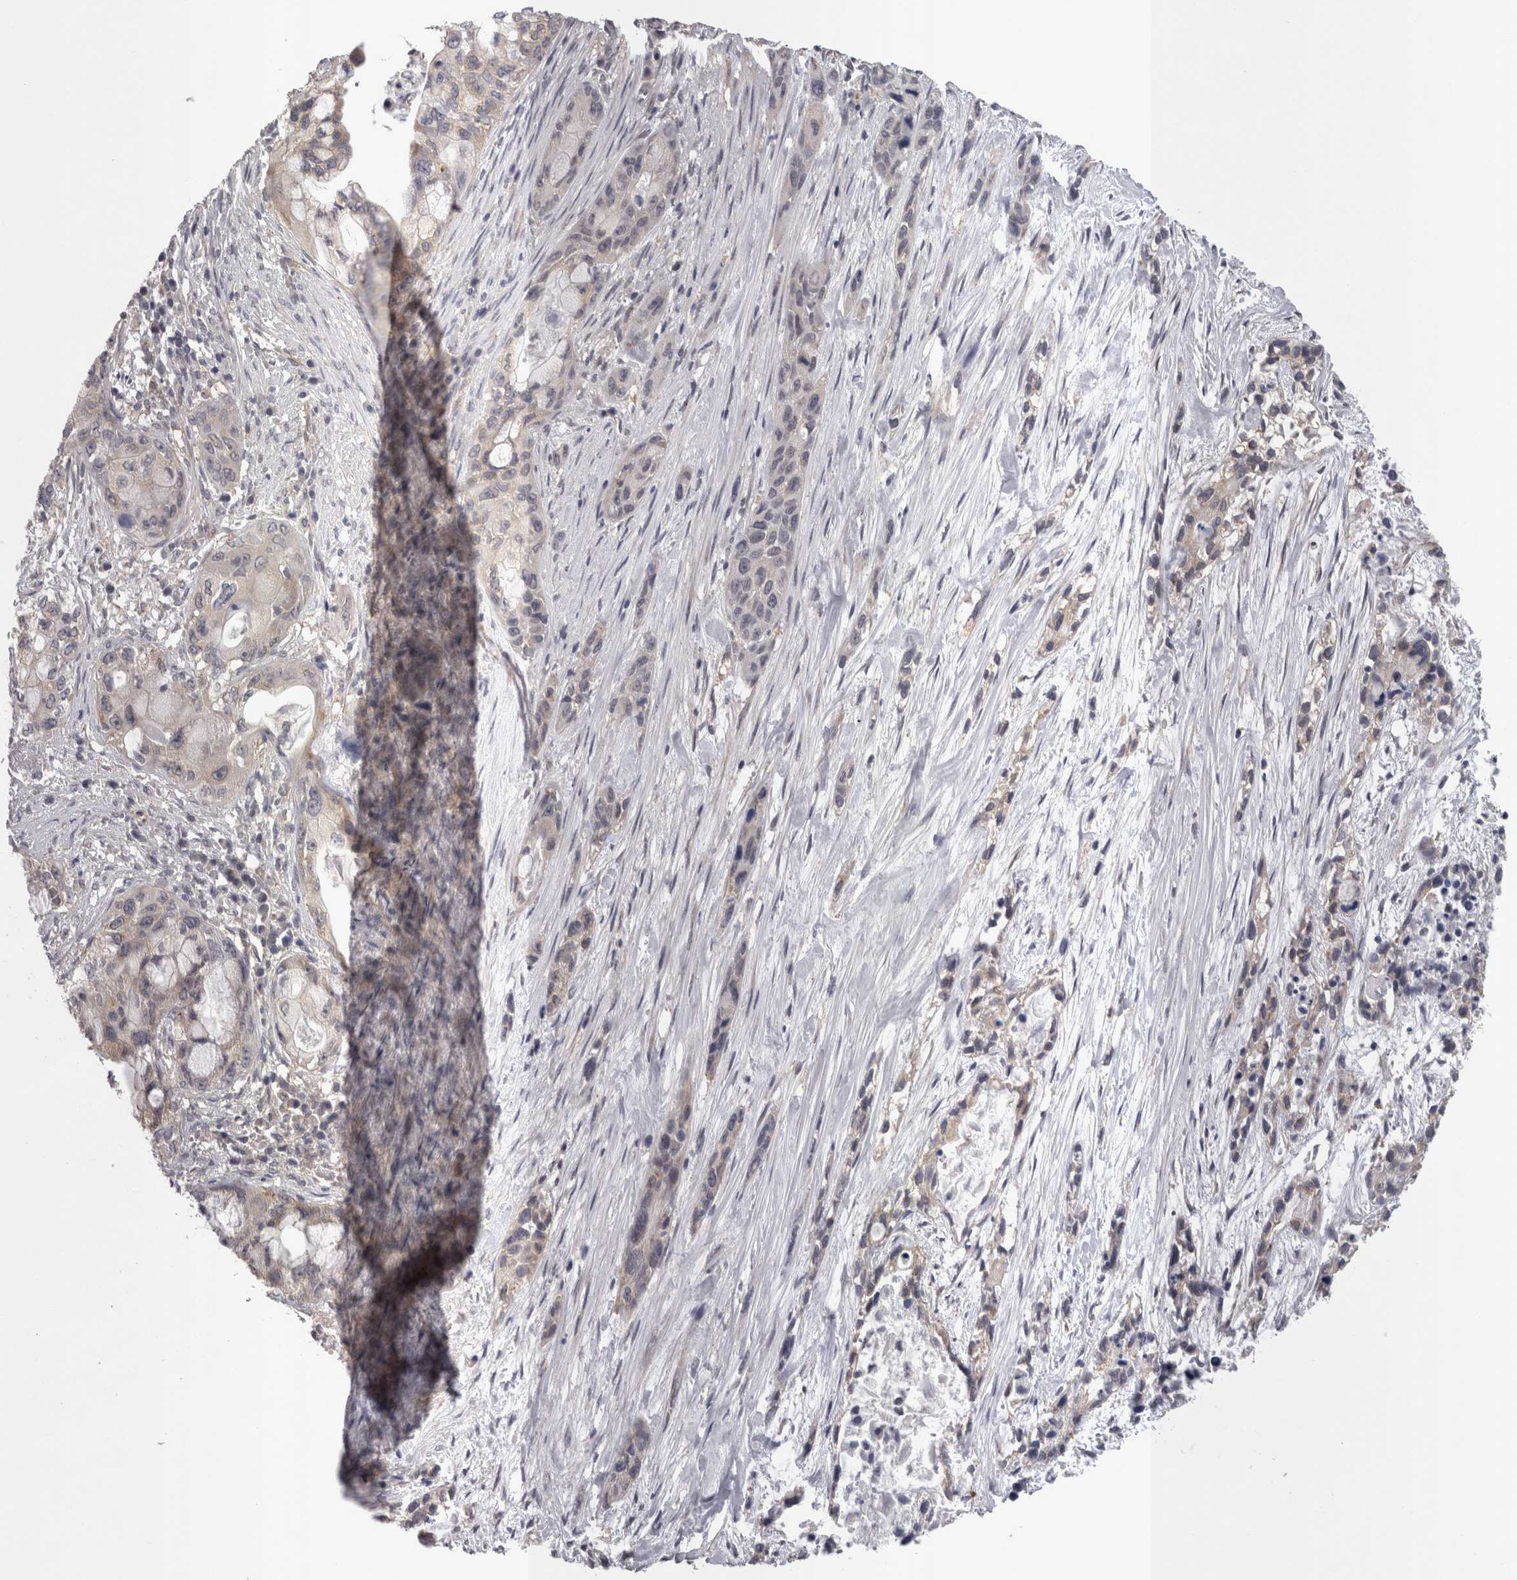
{"staining": {"intensity": "negative", "quantity": "none", "location": "none"}, "tissue": "pancreatic cancer", "cell_type": "Tumor cells", "image_type": "cancer", "snomed": [{"axis": "morphology", "description": "Adenocarcinoma, NOS"}, {"axis": "topography", "description": "Pancreas"}], "caption": "Human pancreatic adenocarcinoma stained for a protein using IHC exhibits no positivity in tumor cells.", "gene": "LYZL6", "patient": {"sex": "male", "age": 53}}